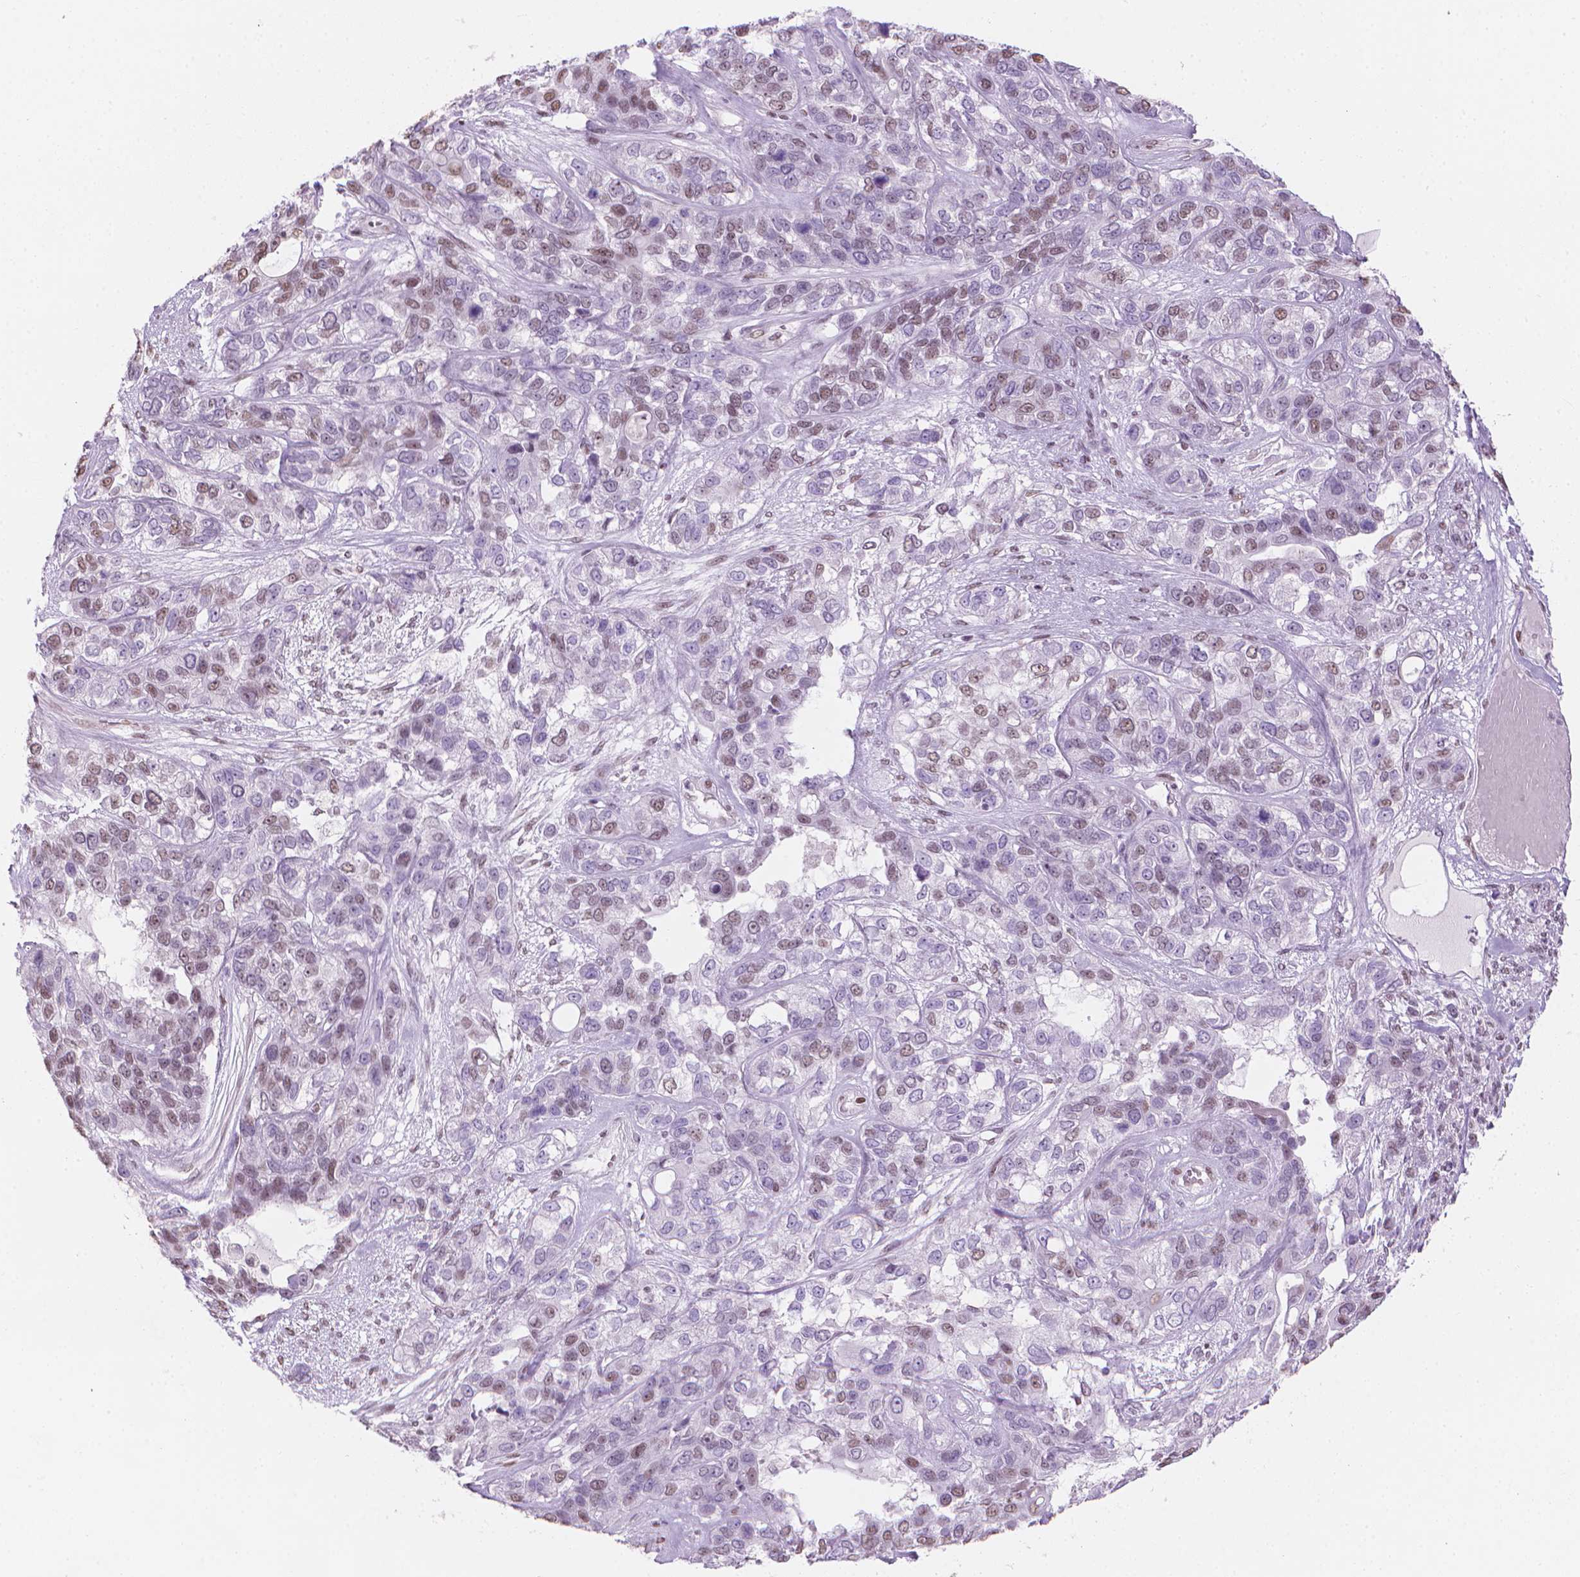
{"staining": {"intensity": "weak", "quantity": "<25%", "location": "nuclear"}, "tissue": "lung cancer", "cell_type": "Tumor cells", "image_type": "cancer", "snomed": [{"axis": "morphology", "description": "Squamous cell carcinoma, NOS"}, {"axis": "topography", "description": "Lung"}], "caption": "Squamous cell carcinoma (lung) was stained to show a protein in brown. There is no significant positivity in tumor cells. (DAB immunohistochemistry (IHC) with hematoxylin counter stain).", "gene": "PIAS2", "patient": {"sex": "female", "age": 70}}